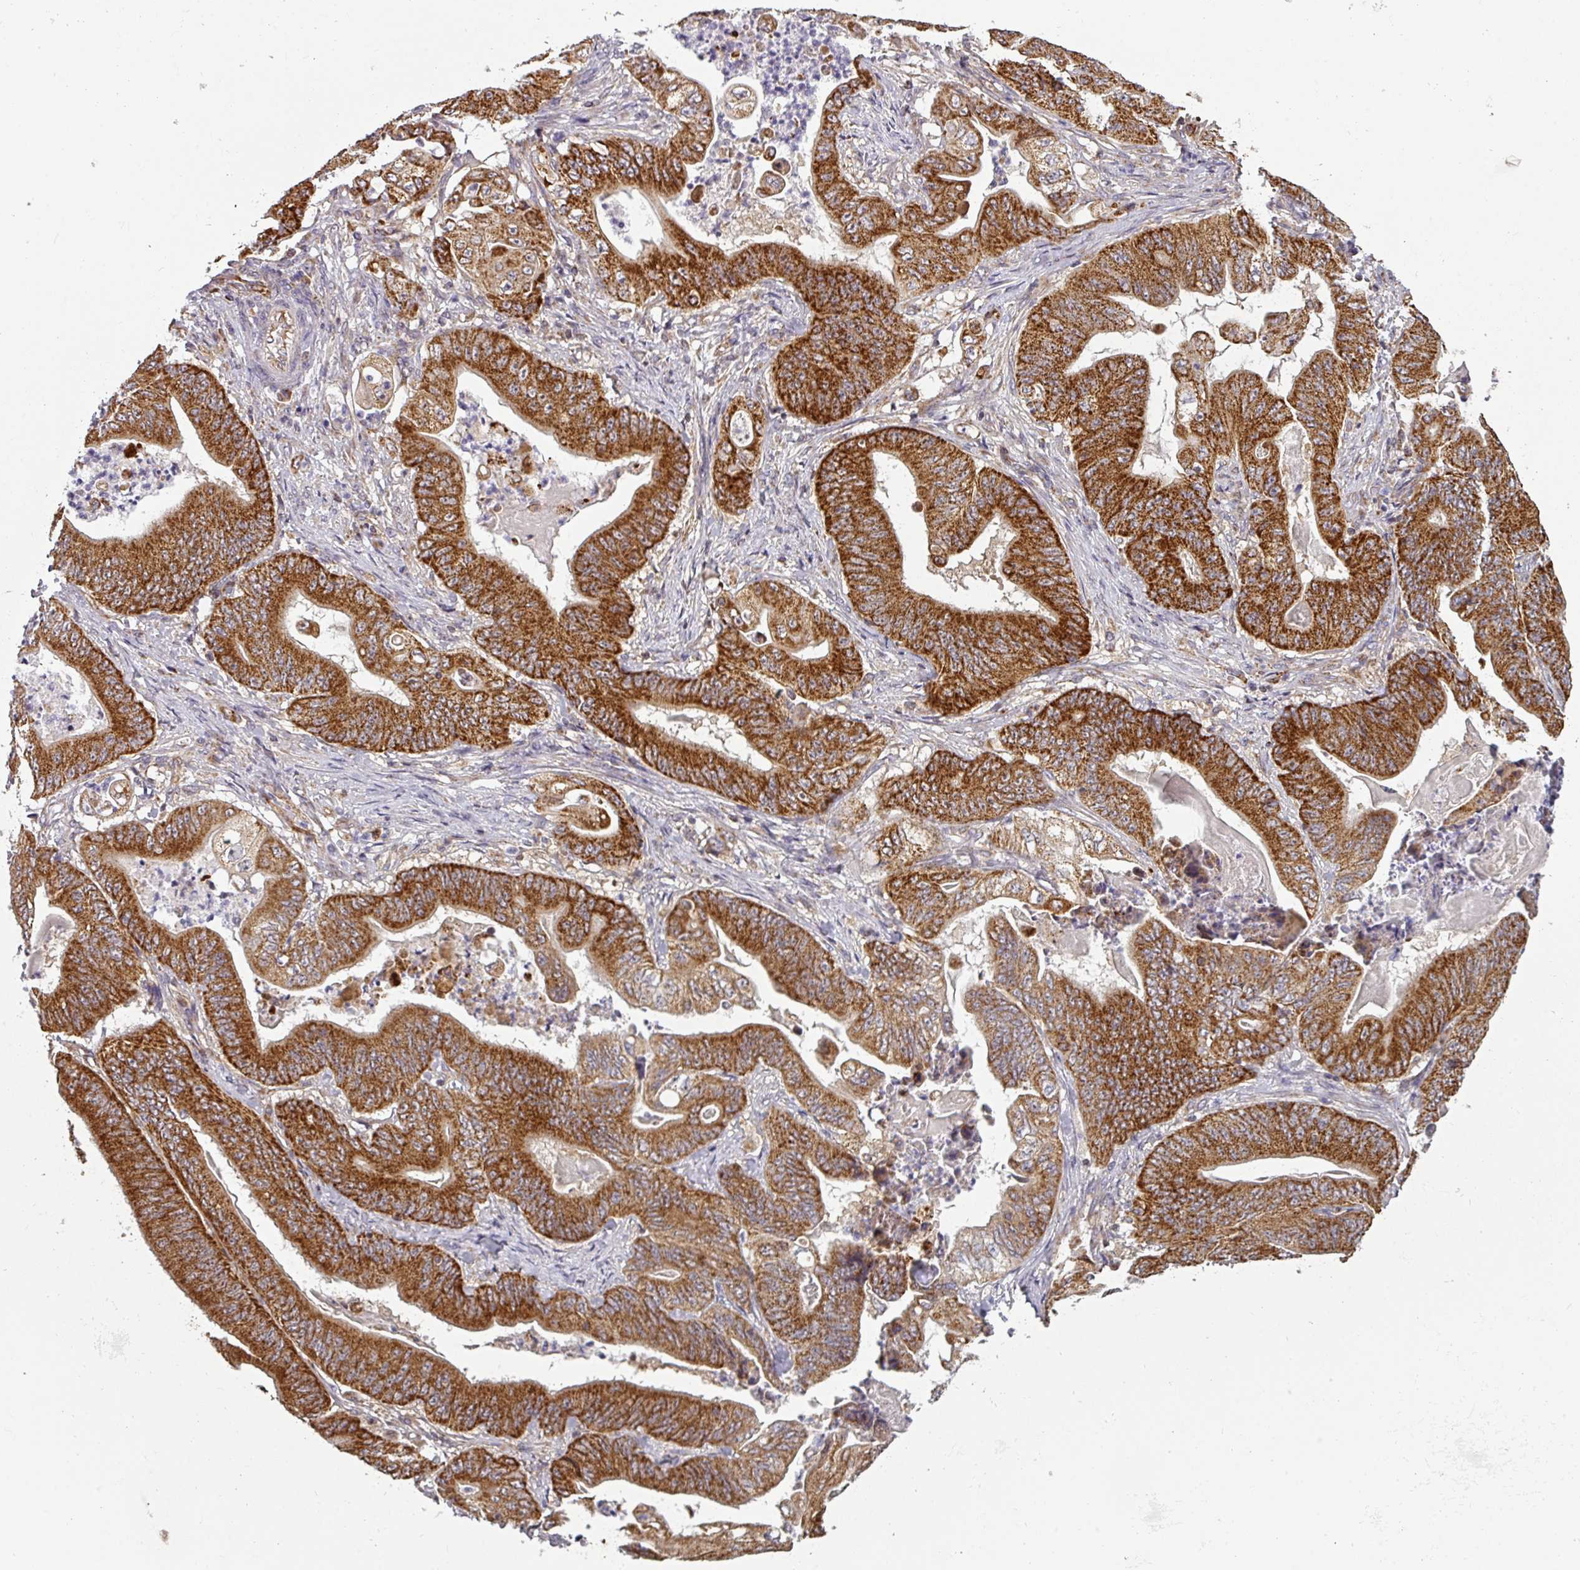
{"staining": {"intensity": "strong", "quantity": ">75%", "location": "cytoplasmic/membranous"}, "tissue": "stomach cancer", "cell_type": "Tumor cells", "image_type": "cancer", "snomed": [{"axis": "morphology", "description": "Adenocarcinoma, NOS"}, {"axis": "topography", "description": "Stomach"}], "caption": "This micrograph displays immunohistochemistry (IHC) staining of human stomach adenocarcinoma, with high strong cytoplasmic/membranous positivity in about >75% of tumor cells.", "gene": "MRPS16", "patient": {"sex": "female", "age": 73}}